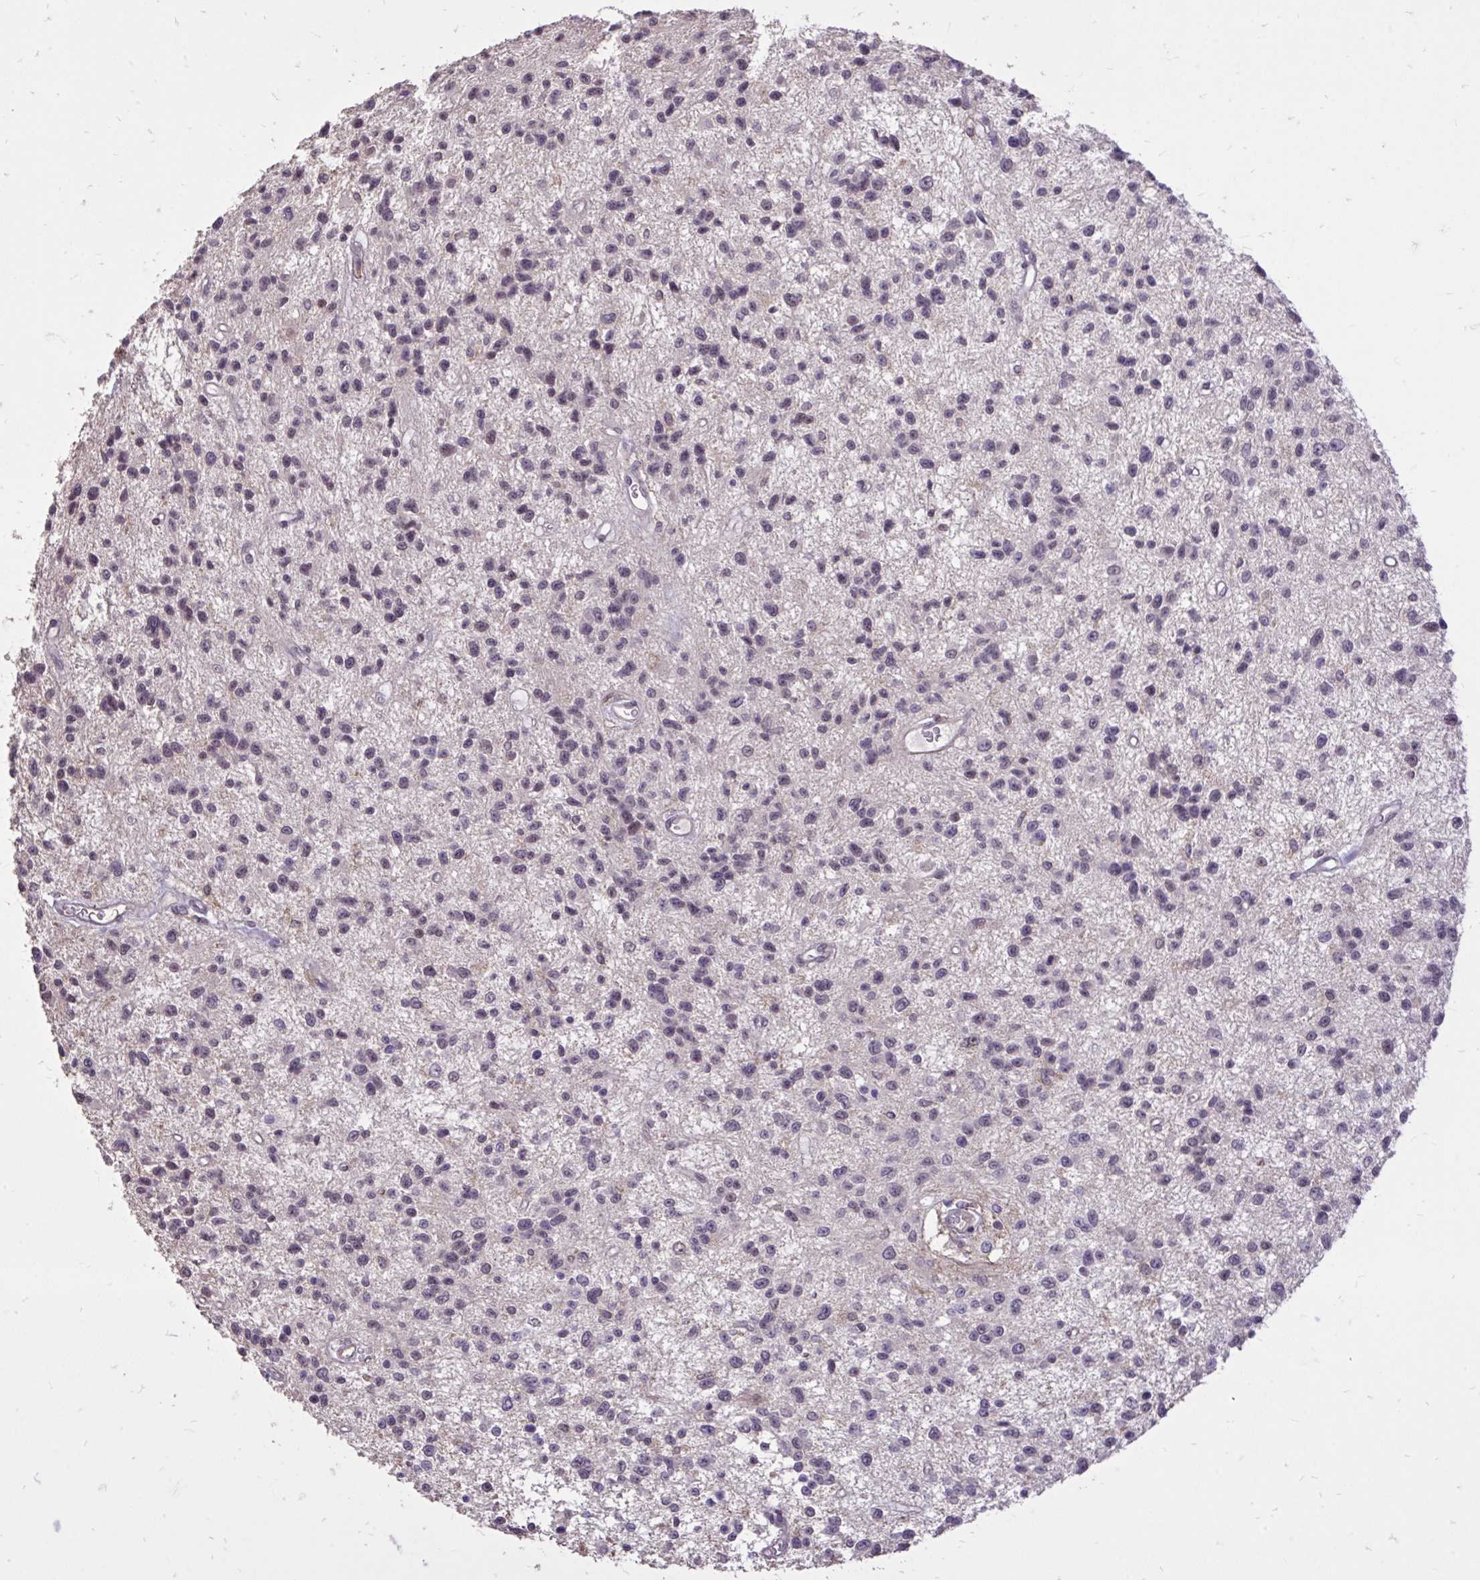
{"staining": {"intensity": "negative", "quantity": "none", "location": "none"}, "tissue": "glioma", "cell_type": "Tumor cells", "image_type": "cancer", "snomed": [{"axis": "morphology", "description": "Glioma, malignant, Low grade"}, {"axis": "topography", "description": "Brain"}], "caption": "Immunohistochemistry (IHC) histopathology image of neoplastic tissue: human glioma stained with DAB (3,3'-diaminobenzidine) reveals no significant protein positivity in tumor cells.", "gene": "IGFL2", "patient": {"sex": "male", "age": 43}}